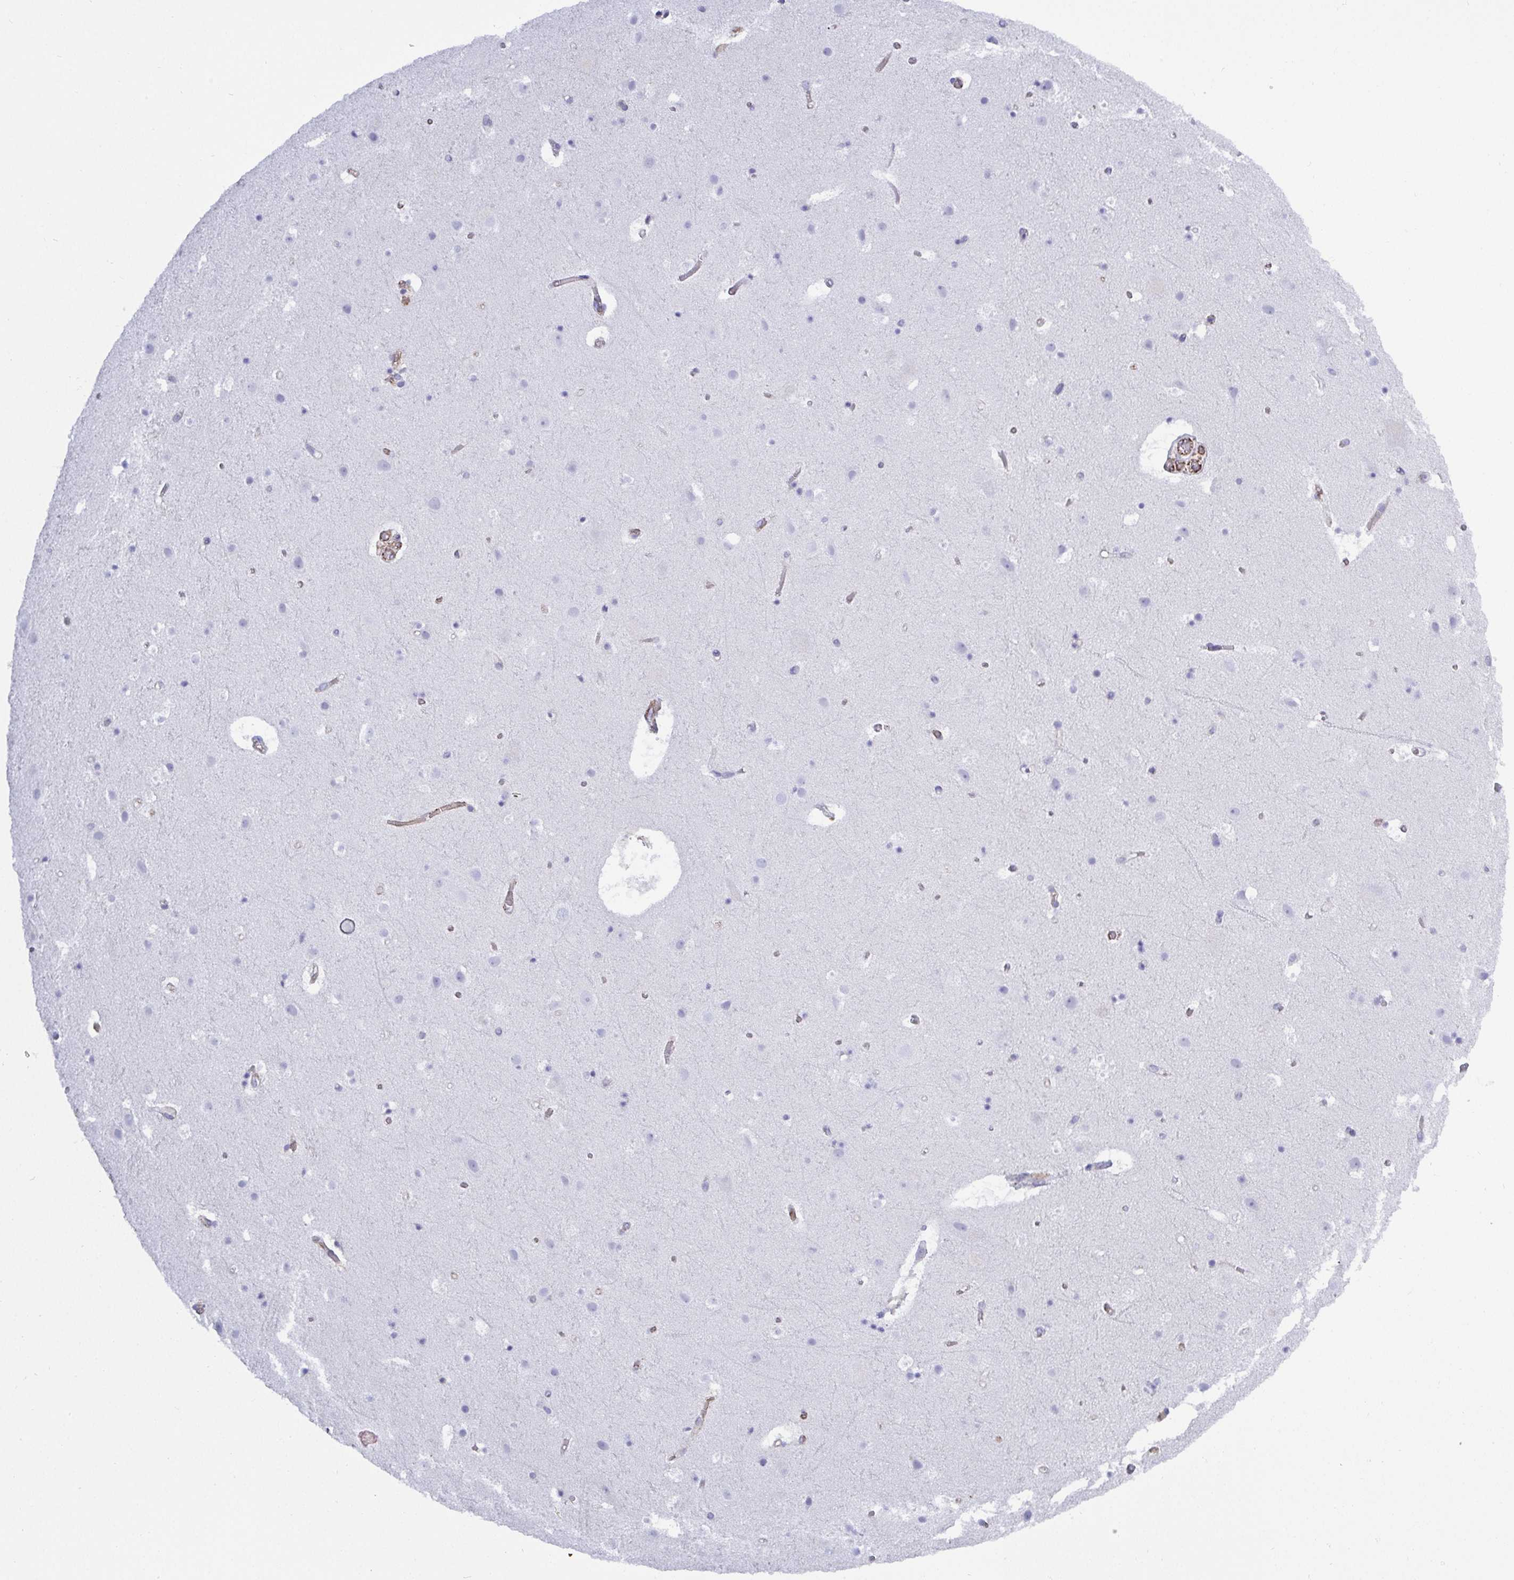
{"staining": {"intensity": "weak", "quantity": "<25%", "location": "cytoplasmic/membranous"}, "tissue": "cerebral cortex", "cell_type": "Endothelial cells", "image_type": "normal", "snomed": [{"axis": "morphology", "description": "Normal tissue, NOS"}, {"axis": "topography", "description": "Cerebral cortex"}], "caption": "Cerebral cortex stained for a protein using IHC exhibits no staining endothelial cells.", "gene": "LIMA1", "patient": {"sex": "female", "age": 42}}